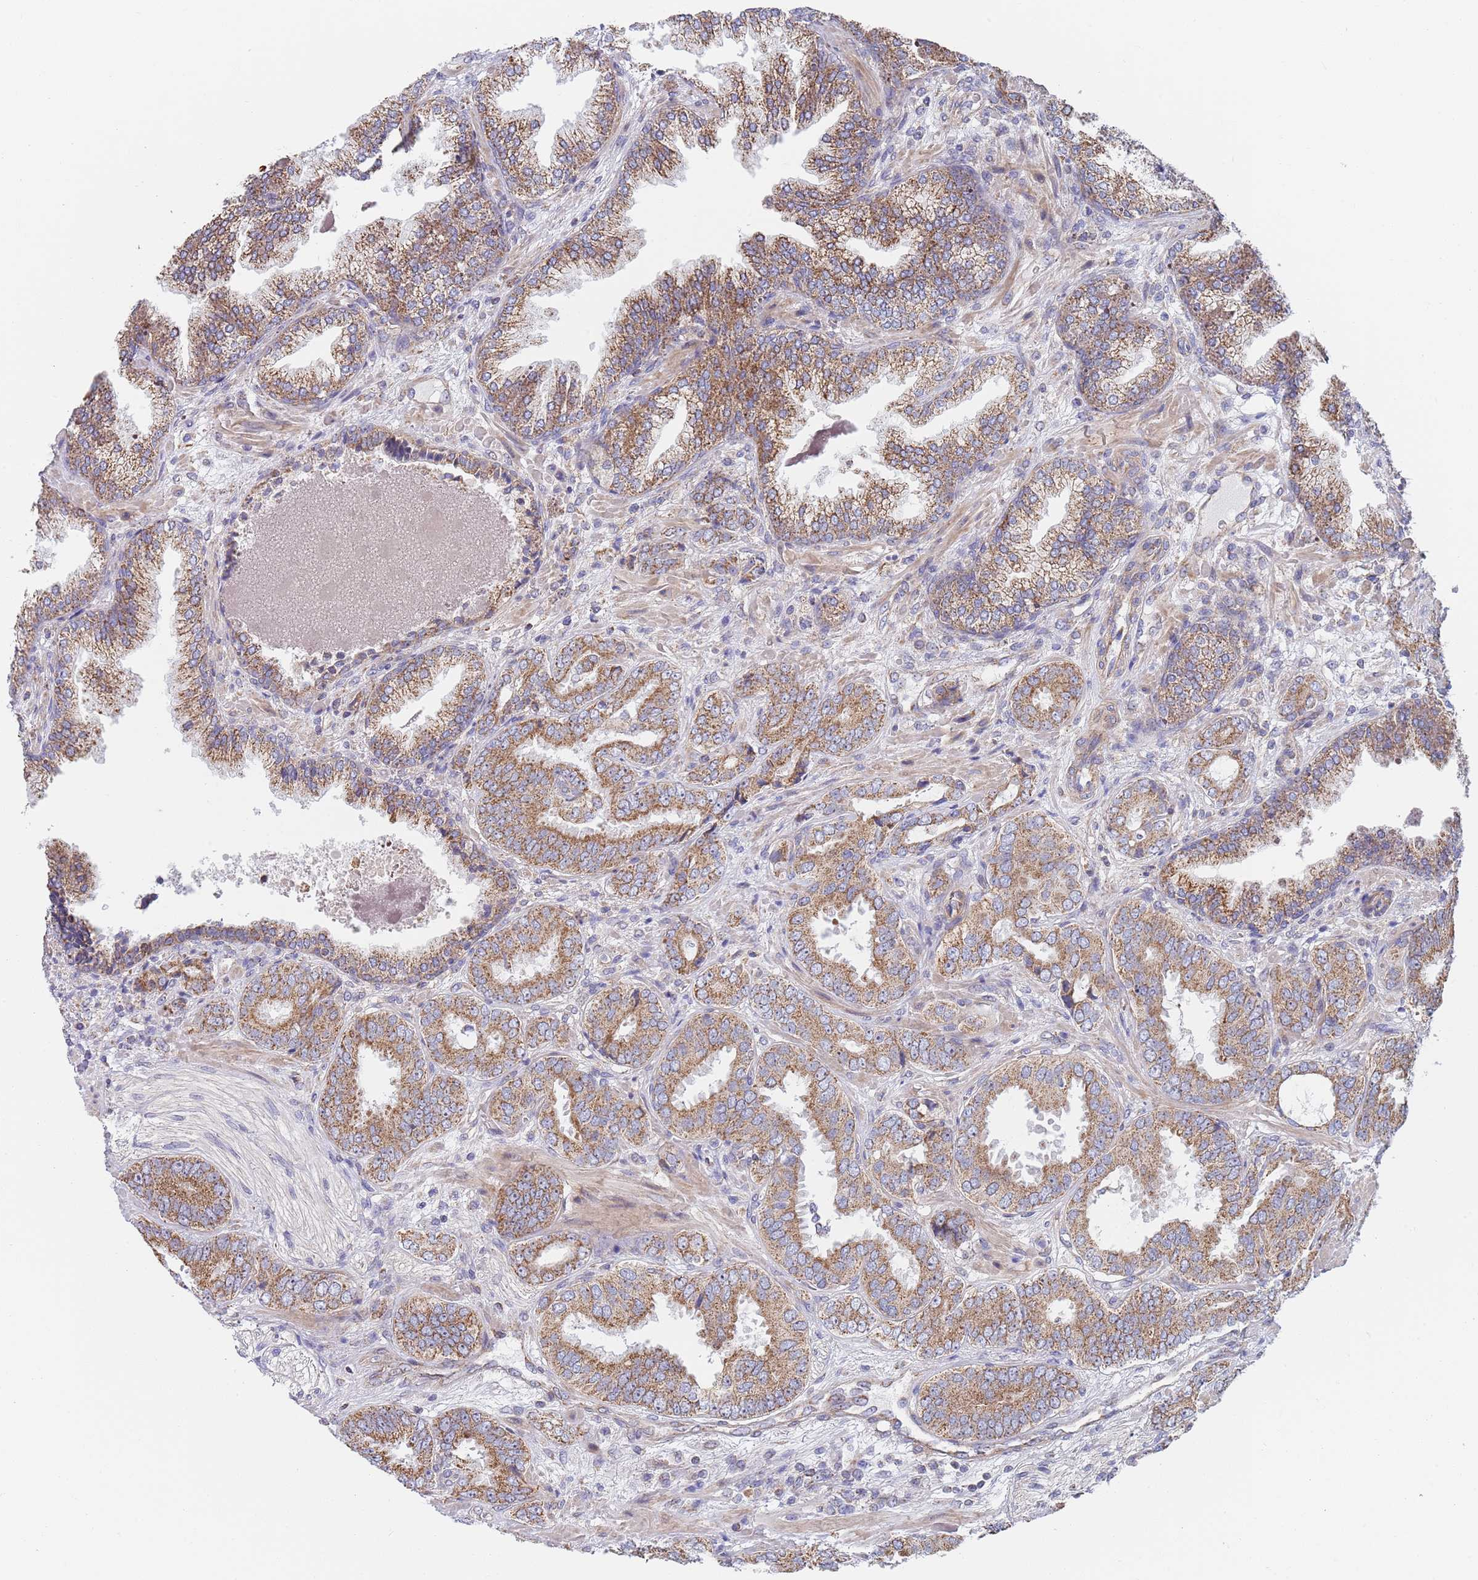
{"staining": {"intensity": "moderate", "quantity": ">75%", "location": "cytoplasmic/membranous"}, "tissue": "prostate cancer", "cell_type": "Tumor cells", "image_type": "cancer", "snomed": [{"axis": "morphology", "description": "Adenocarcinoma, High grade"}, {"axis": "topography", "description": "Prostate"}], "caption": "A photomicrograph of prostate cancer (high-grade adenocarcinoma) stained for a protein exhibits moderate cytoplasmic/membranous brown staining in tumor cells.", "gene": "PWWP3A", "patient": {"sex": "male", "age": 71}}